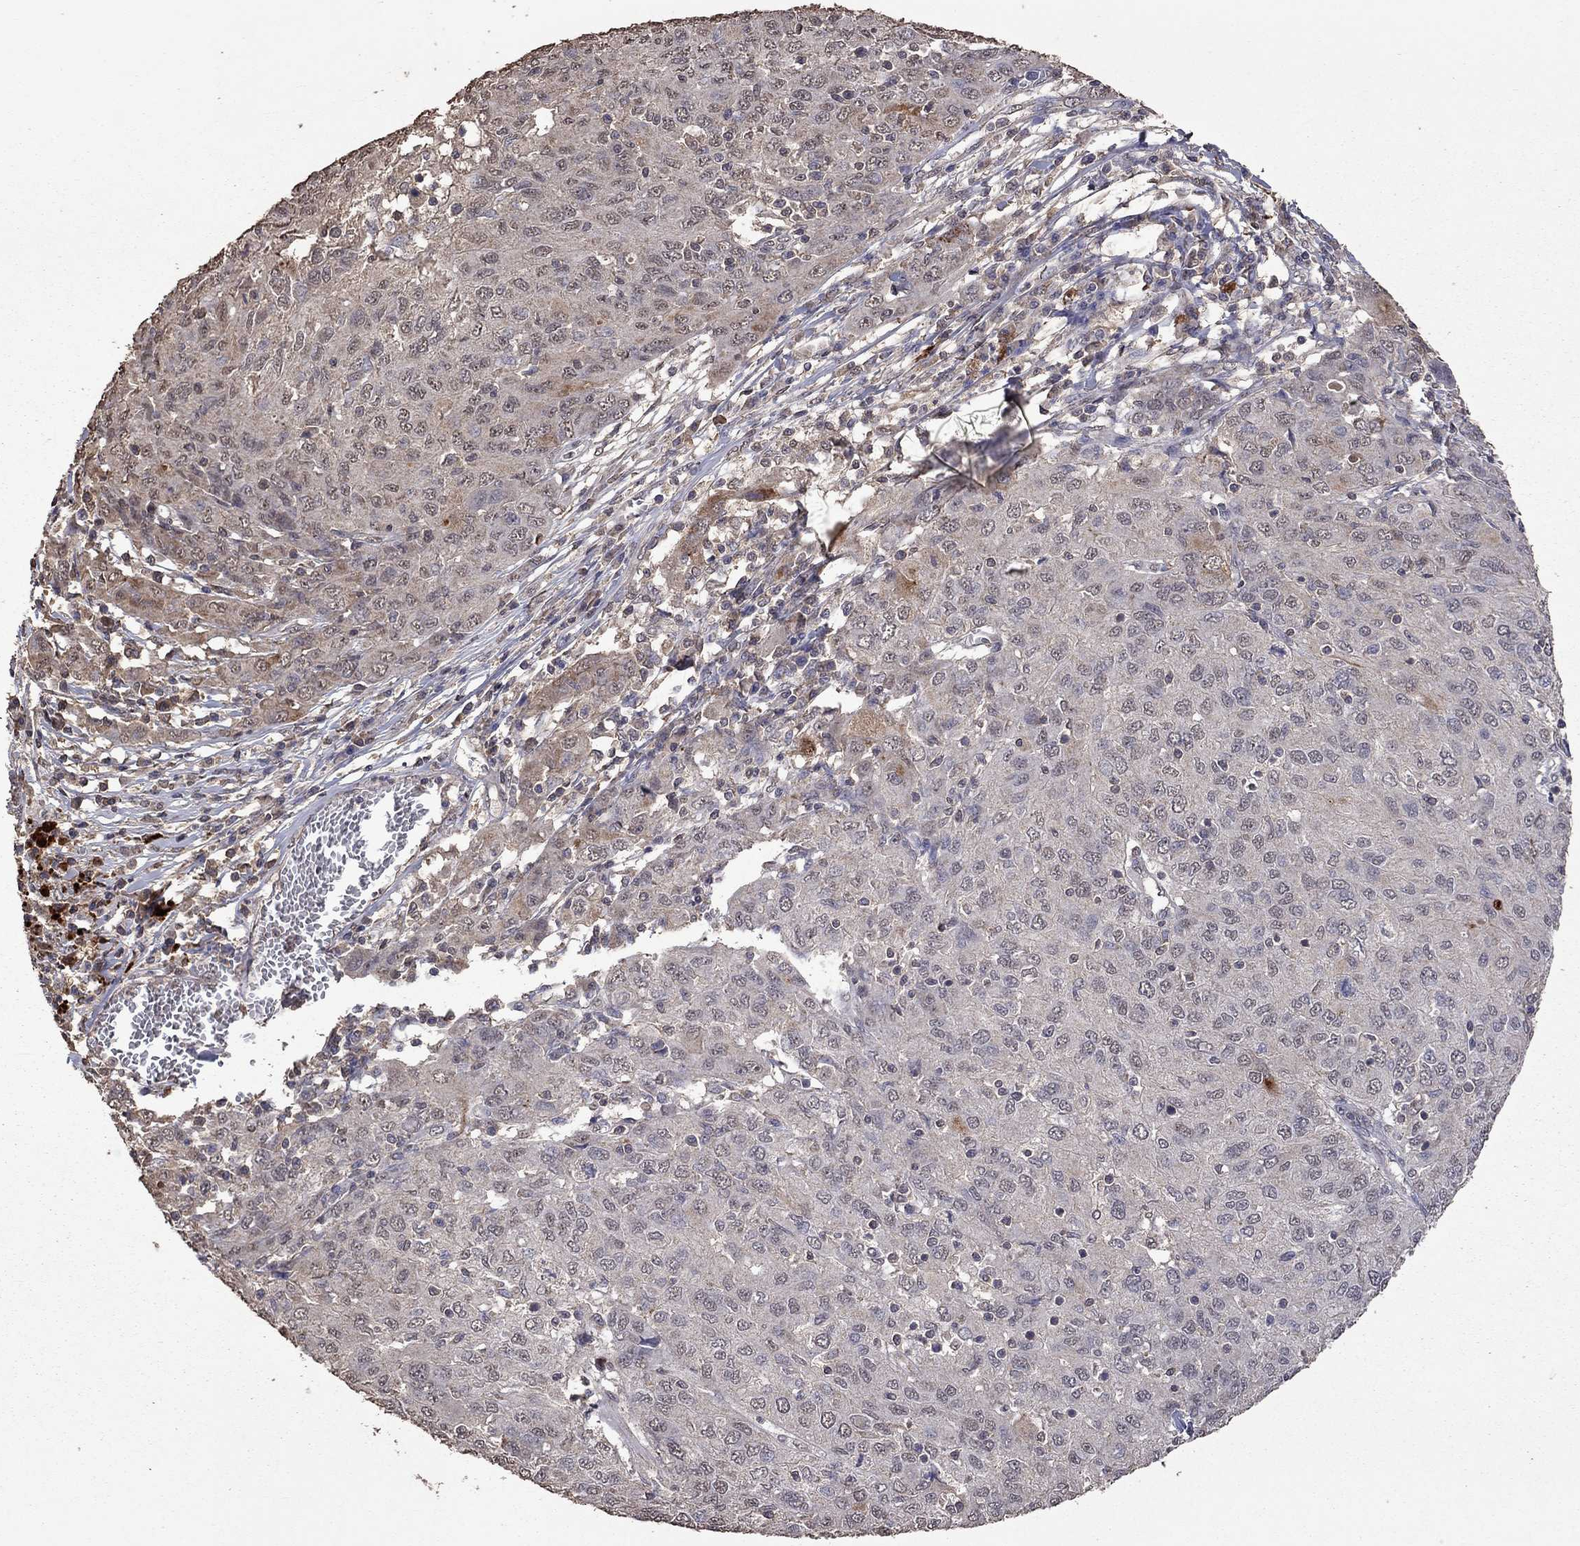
{"staining": {"intensity": "negative", "quantity": "none", "location": "none"}, "tissue": "ovarian cancer", "cell_type": "Tumor cells", "image_type": "cancer", "snomed": [{"axis": "morphology", "description": "Carcinoma, endometroid"}, {"axis": "topography", "description": "Ovary"}], "caption": "Immunohistochemical staining of human ovarian cancer shows no significant staining in tumor cells.", "gene": "SERPINA5", "patient": {"sex": "female", "age": 50}}